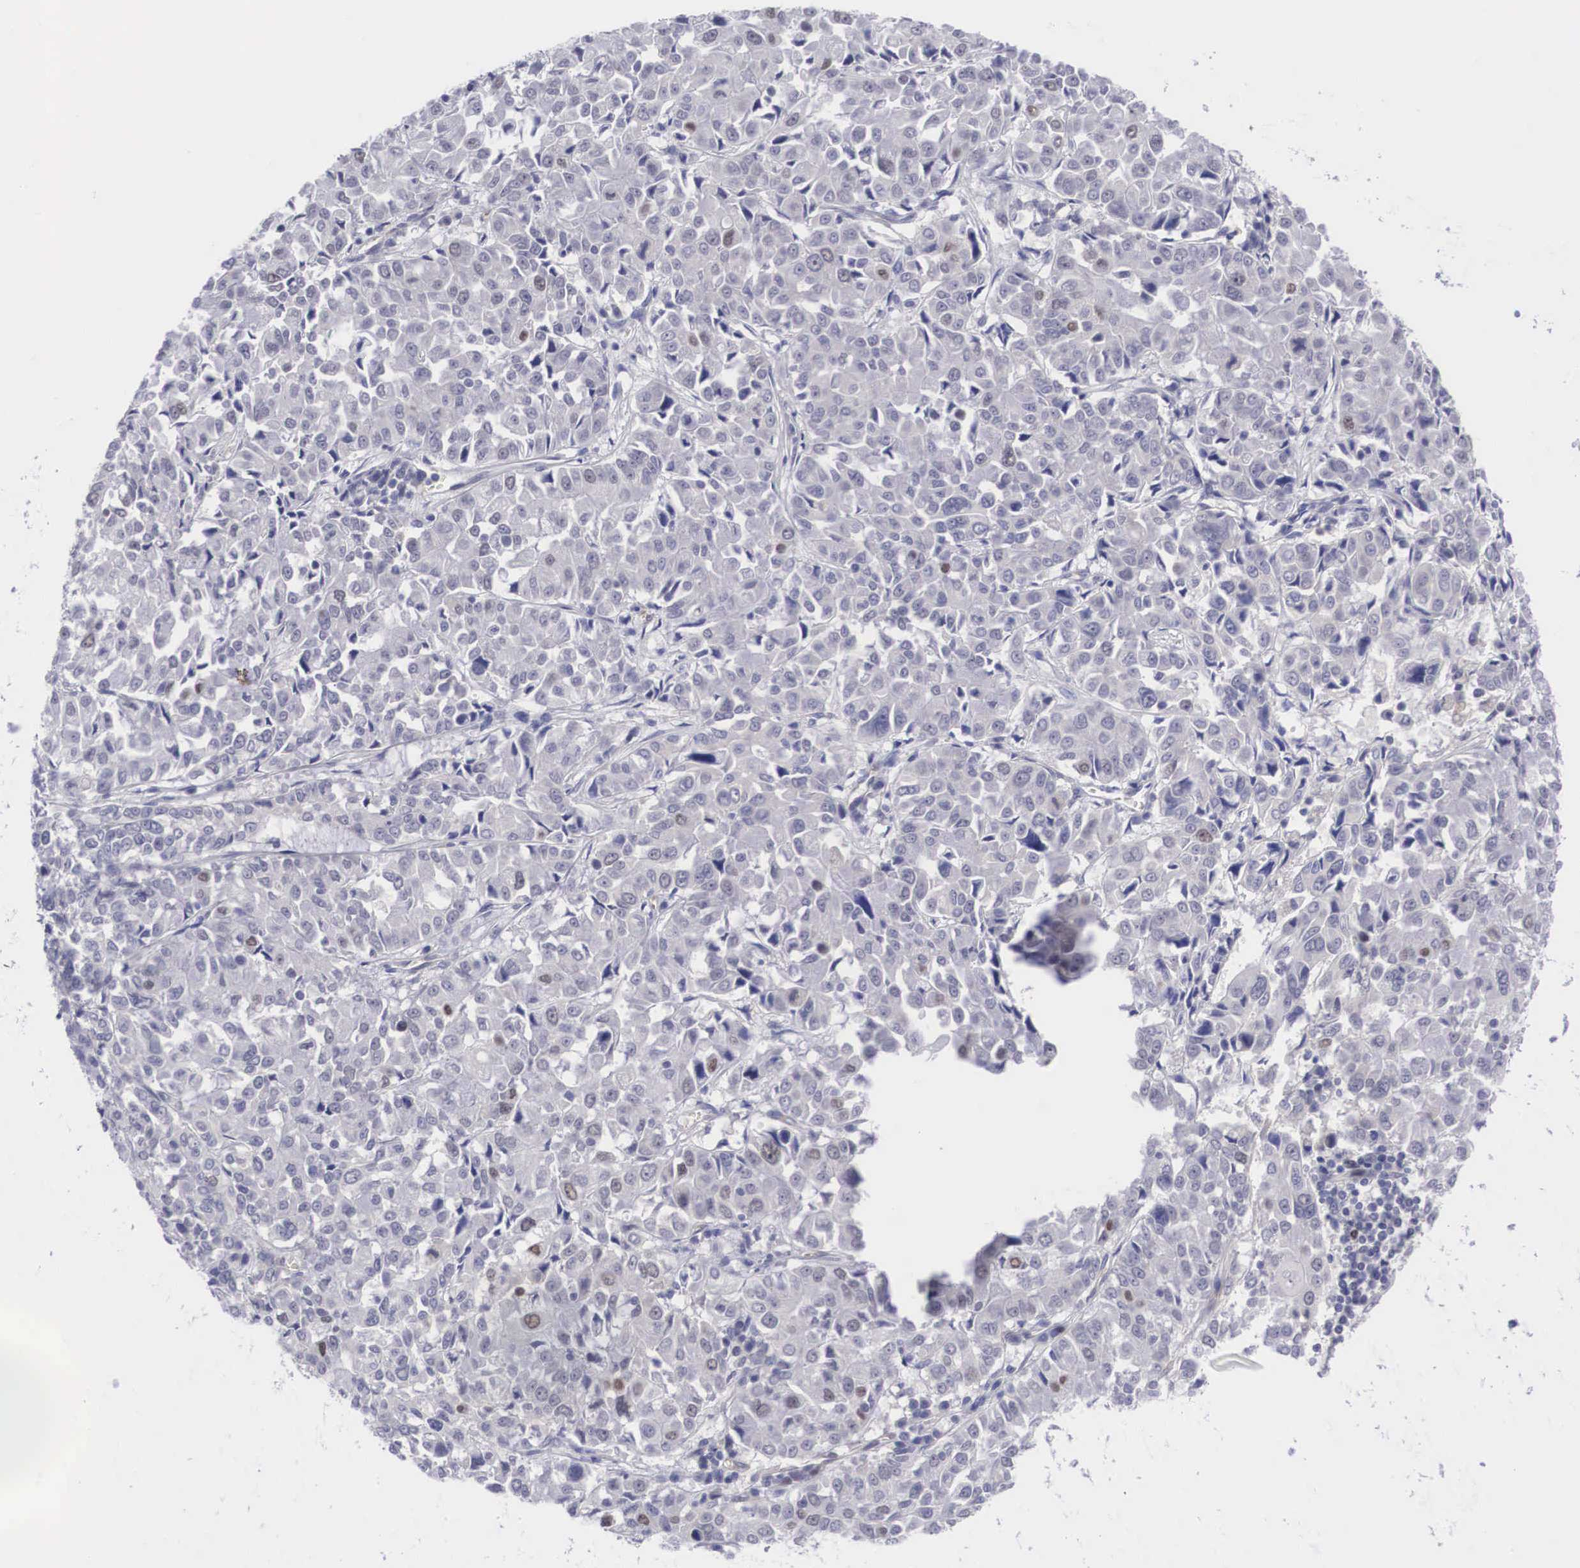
{"staining": {"intensity": "negative", "quantity": "none", "location": "none"}, "tissue": "pancreatic cancer", "cell_type": "Tumor cells", "image_type": "cancer", "snomed": [{"axis": "morphology", "description": "Adenocarcinoma, NOS"}, {"axis": "topography", "description": "Pancreas"}], "caption": "Immunohistochemical staining of adenocarcinoma (pancreatic) demonstrates no significant staining in tumor cells.", "gene": "MAST4", "patient": {"sex": "female", "age": 52}}